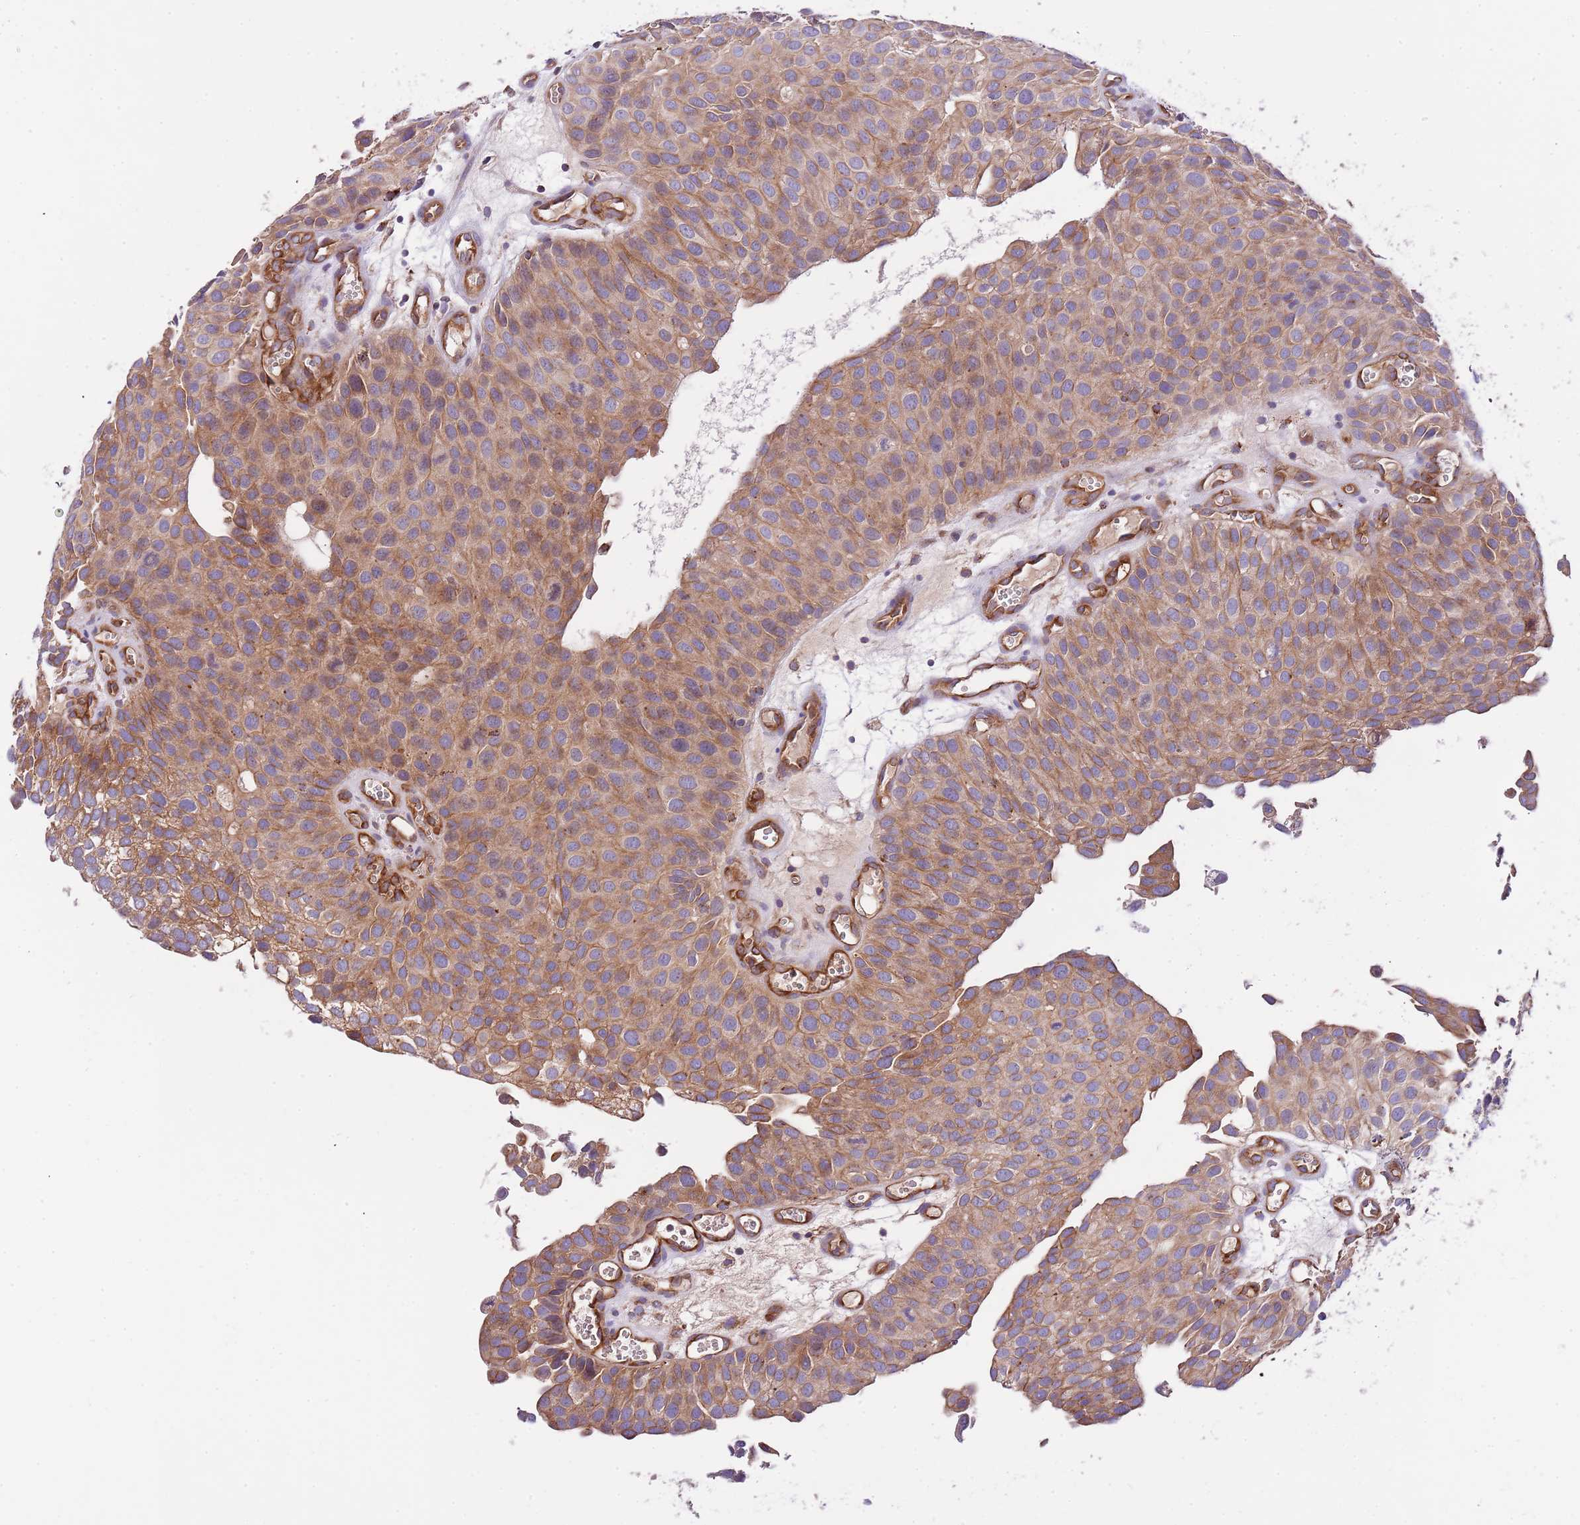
{"staining": {"intensity": "moderate", "quantity": ">75%", "location": "cytoplasmic/membranous"}, "tissue": "urothelial cancer", "cell_type": "Tumor cells", "image_type": "cancer", "snomed": [{"axis": "morphology", "description": "Urothelial carcinoma, Low grade"}, {"axis": "topography", "description": "Urinary bladder"}], "caption": "Urothelial carcinoma (low-grade) stained with a brown dye displays moderate cytoplasmic/membranous positive positivity in approximately >75% of tumor cells.", "gene": "DOCK6", "patient": {"sex": "male", "age": 88}}